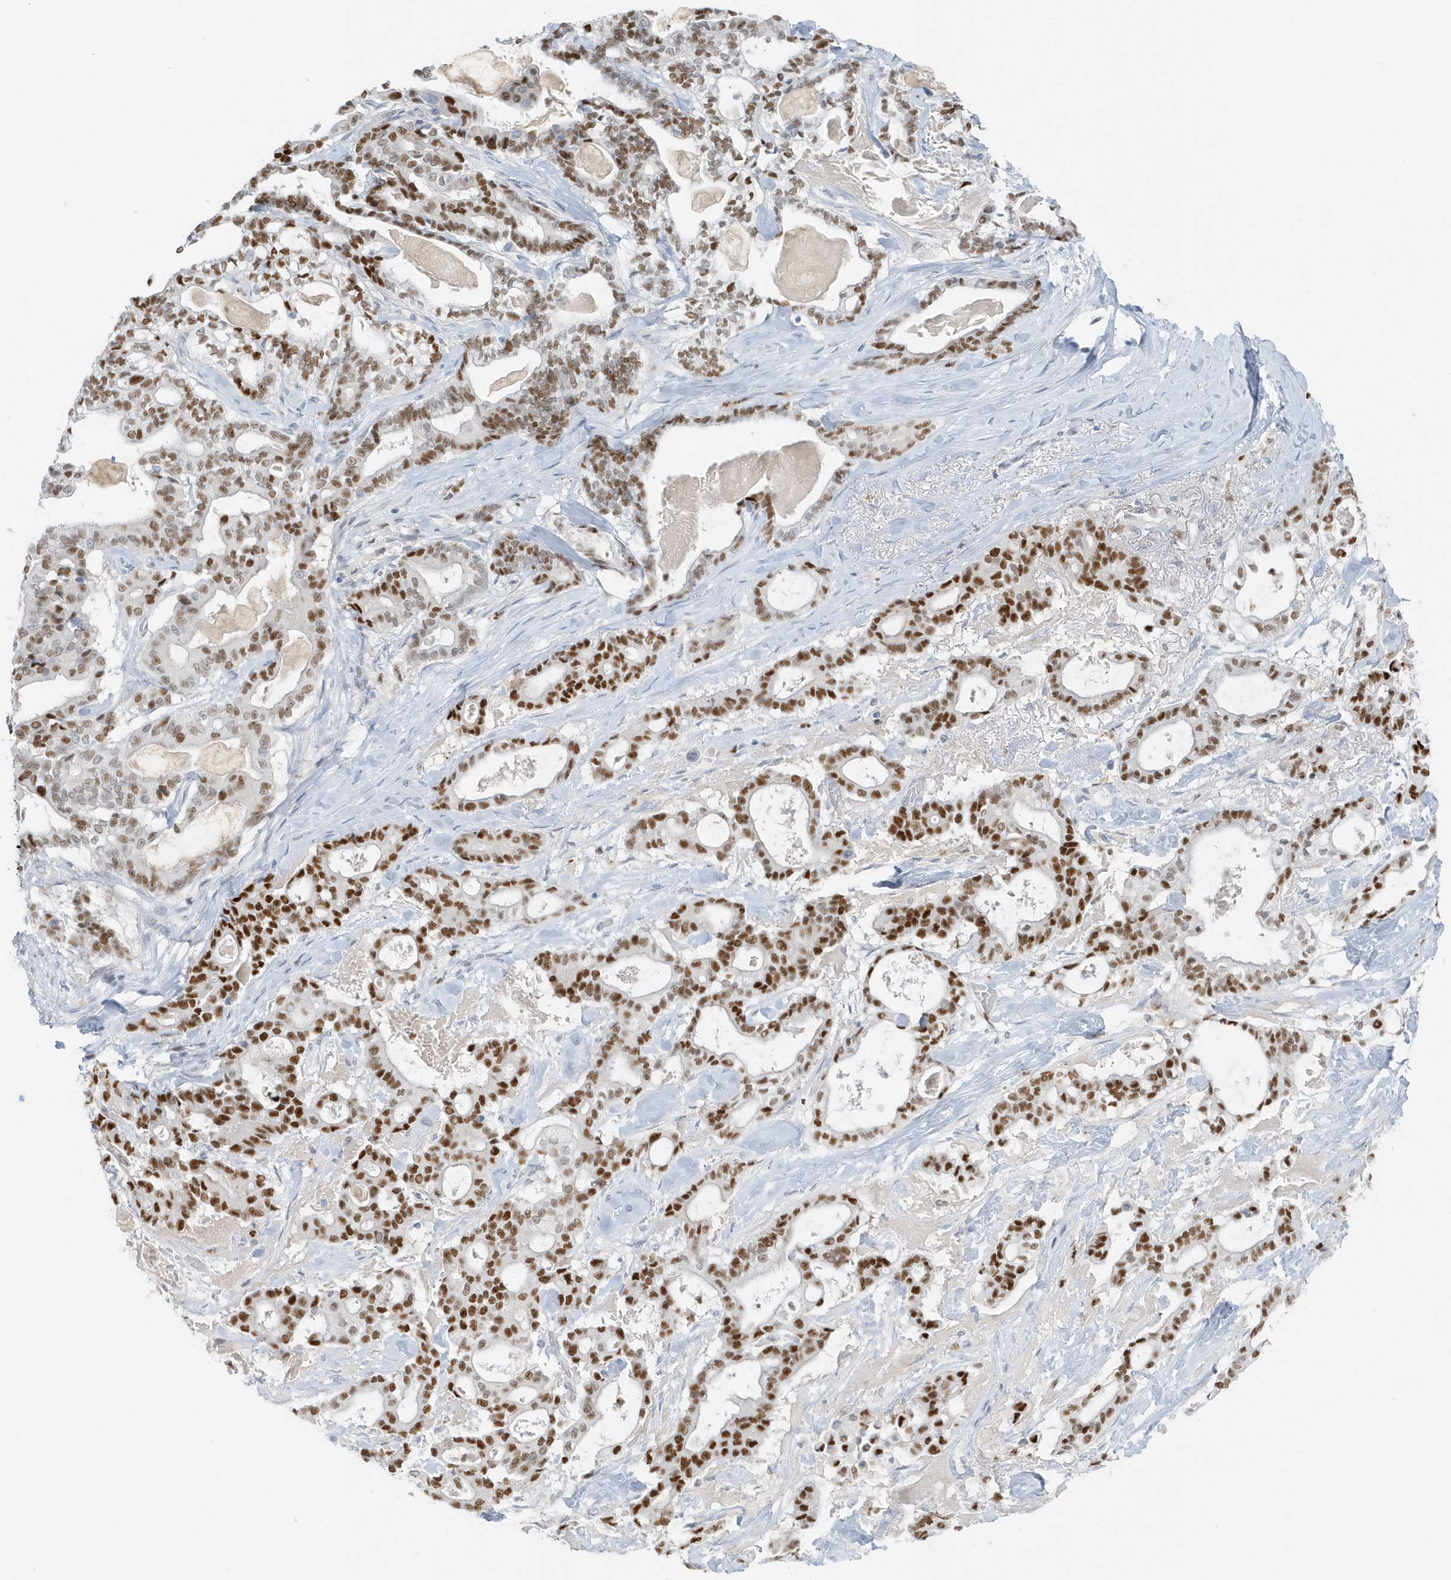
{"staining": {"intensity": "moderate", "quantity": ">75%", "location": "nuclear"}, "tissue": "pancreatic cancer", "cell_type": "Tumor cells", "image_type": "cancer", "snomed": [{"axis": "morphology", "description": "Adenocarcinoma, NOS"}, {"axis": "topography", "description": "Pancreas"}], "caption": "Immunohistochemical staining of pancreatic cancer displays moderate nuclear protein staining in about >75% of tumor cells.", "gene": "SMIM34", "patient": {"sex": "male", "age": 63}}